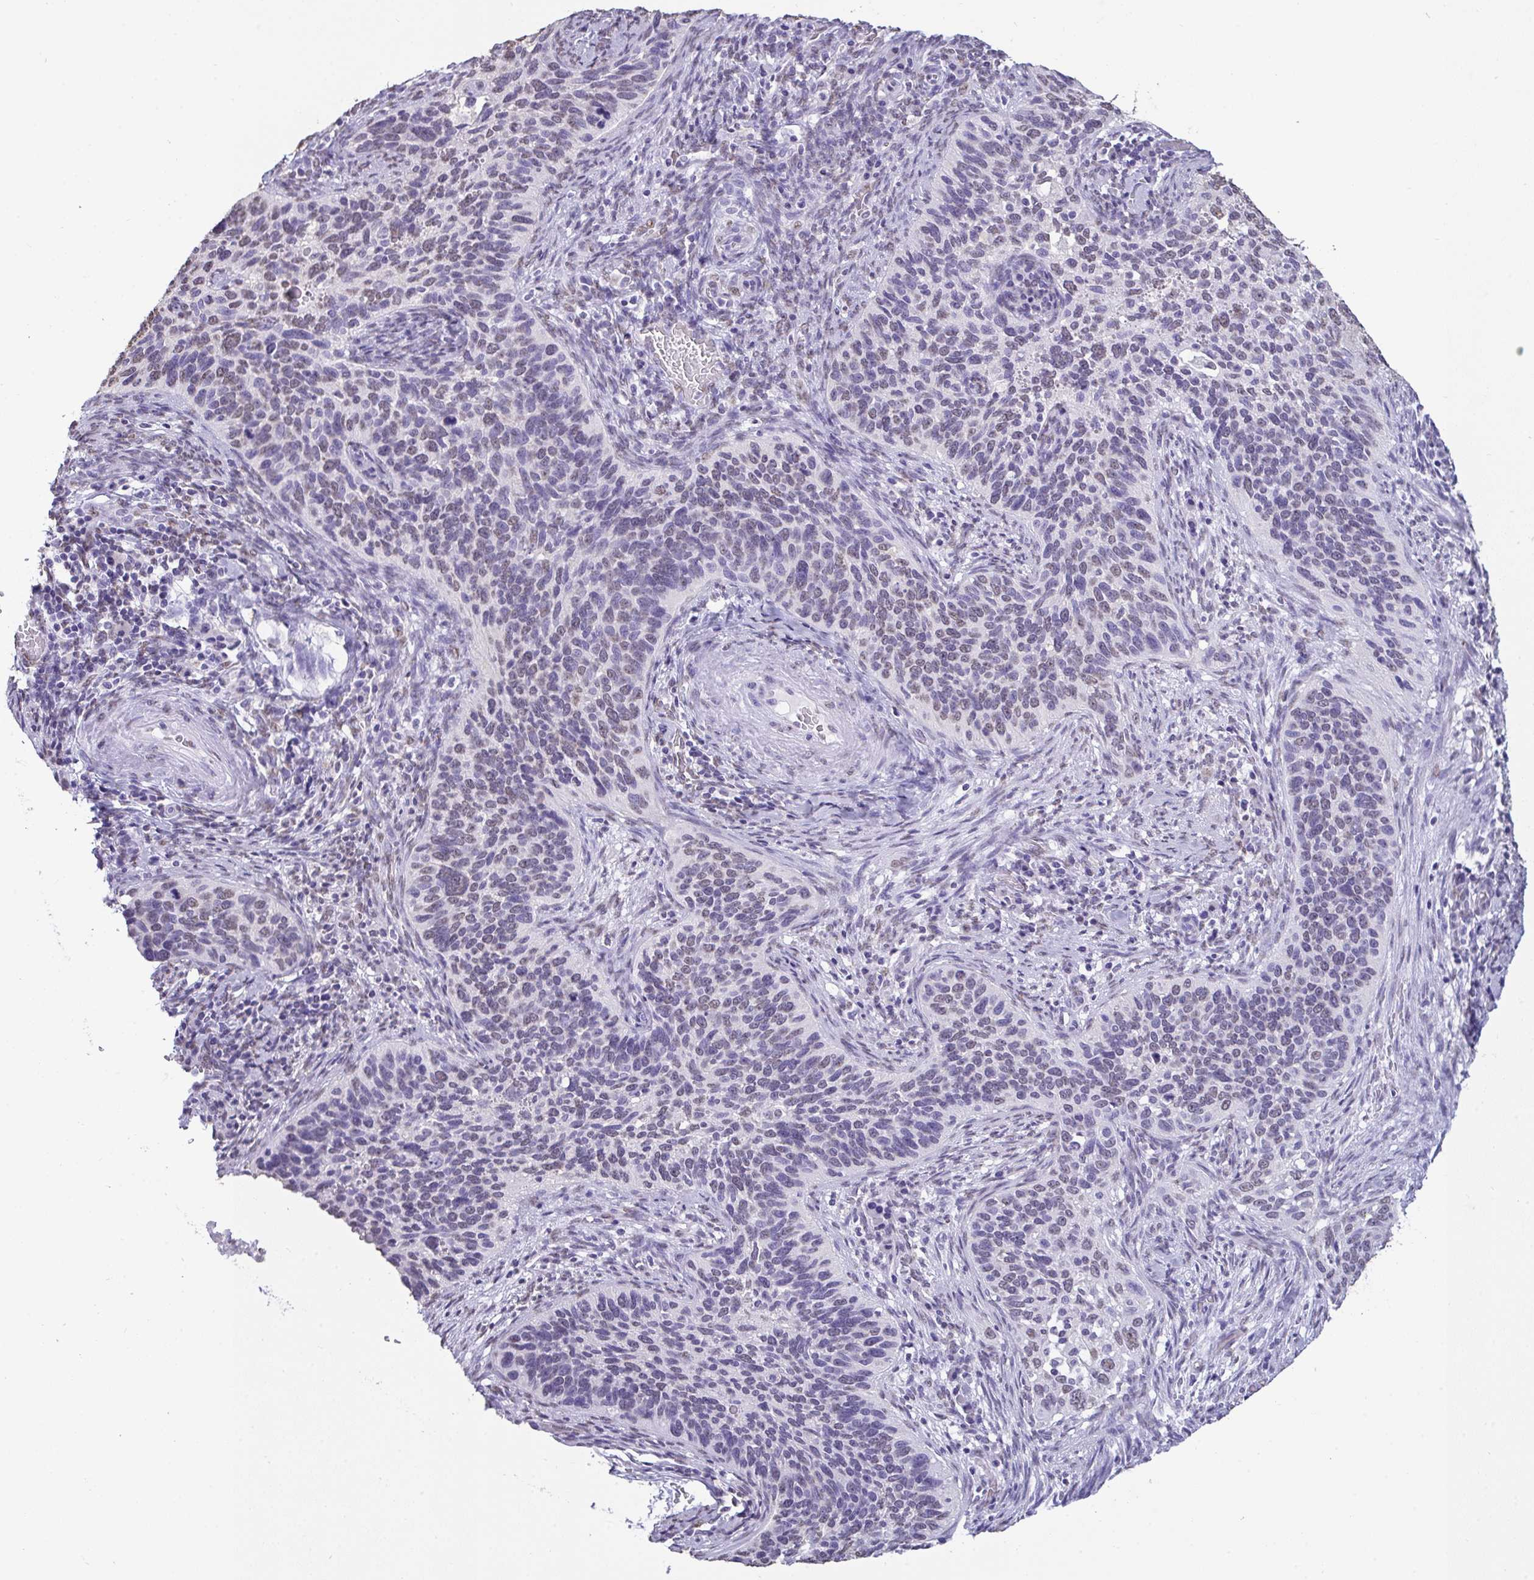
{"staining": {"intensity": "weak", "quantity": "<25%", "location": "nuclear"}, "tissue": "cervical cancer", "cell_type": "Tumor cells", "image_type": "cancer", "snomed": [{"axis": "morphology", "description": "Squamous cell carcinoma, NOS"}, {"axis": "topography", "description": "Cervix"}], "caption": "A high-resolution photomicrograph shows immunohistochemistry staining of squamous cell carcinoma (cervical), which exhibits no significant expression in tumor cells.", "gene": "SEMA6B", "patient": {"sex": "female", "age": 51}}